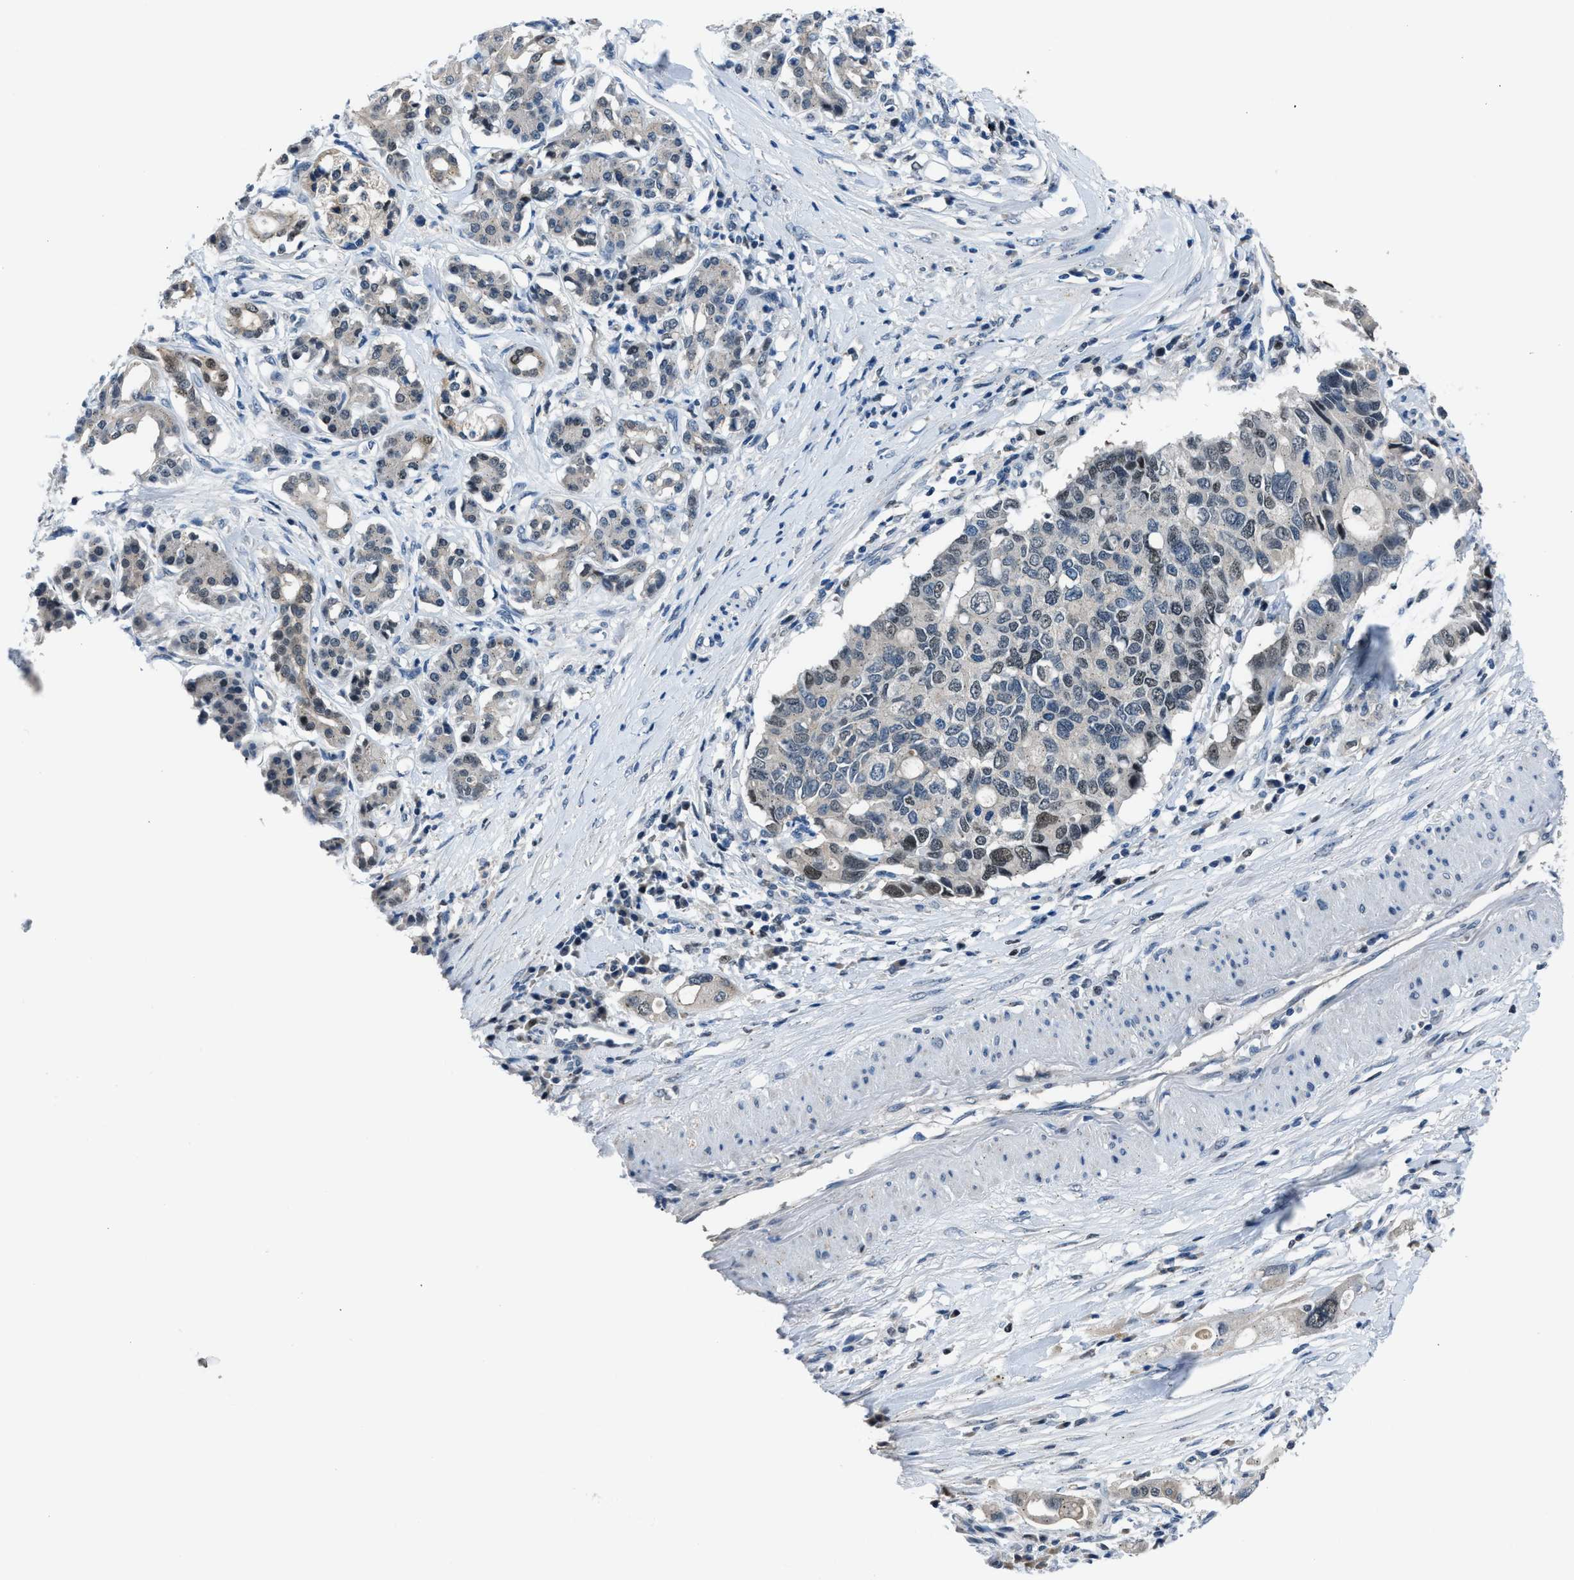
{"staining": {"intensity": "moderate", "quantity": "25%-75%", "location": "cytoplasmic/membranous,nuclear"}, "tissue": "pancreatic cancer", "cell_type": "Tumor cells", "image_type": "cancer", "snomed": [{"axis": "morphology", "description": "Adenocarcinoma, NOS"}, {"axis": "topography", "description": "Pancreas"}], "caption": "Protein staining displays moderate cytoplasmic/membranous and nuclear expression in approximately 25%-75% of tumor cells in pancreatic cancer (adenocarcinoma). (DAB = brown stain, brightfield microscopy at high magnification).", "gene": "DUSP19", "patient": {"sex": "female", "age": 56}}